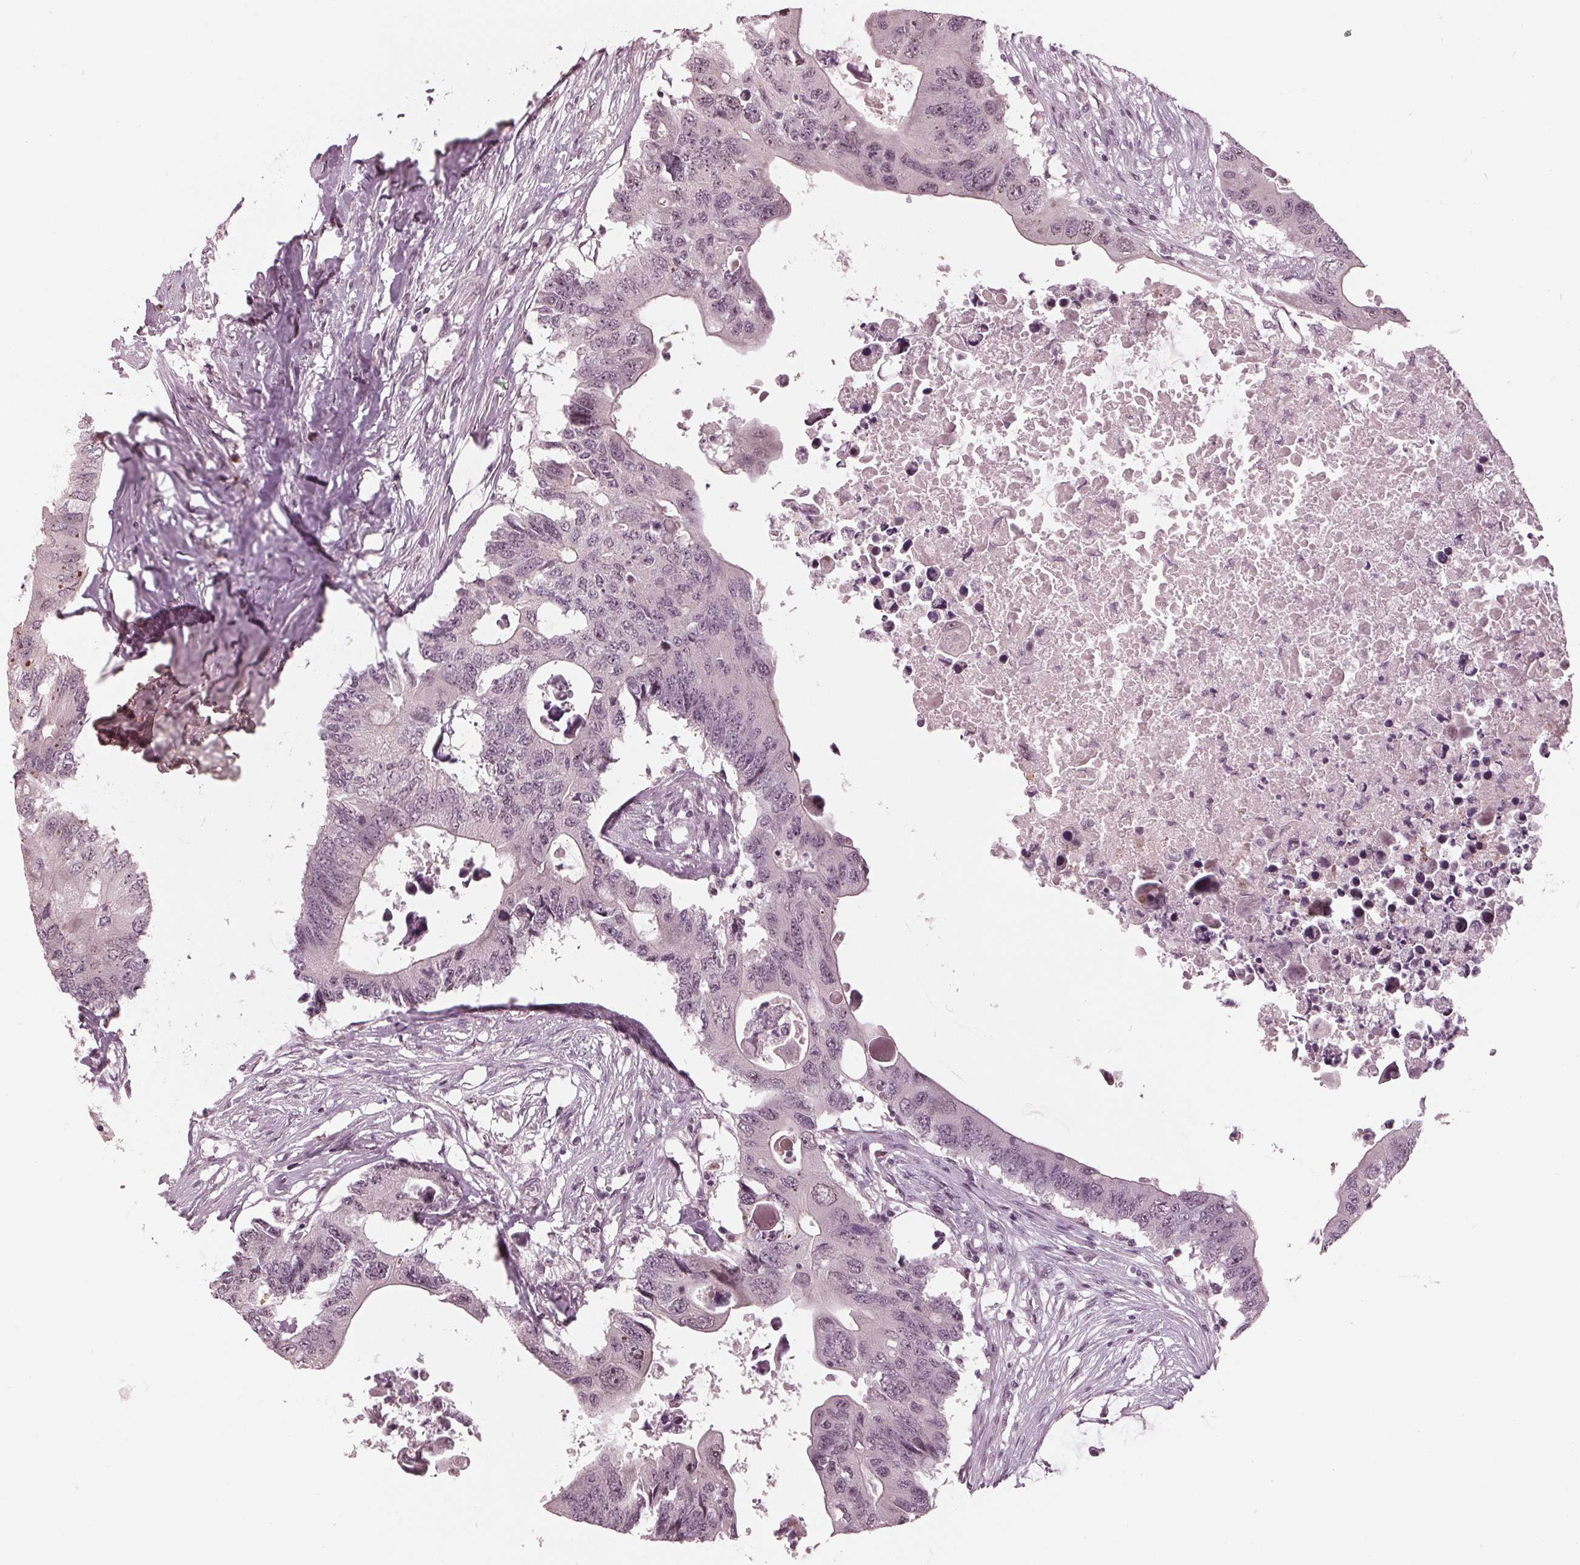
{"staining": {"intensity": "weak", "quantity": "<25%", "location": "nuclear"}, "tissue": "colorectal cancer", "cell_type": "Tumor cells", "image_type": "cancer", "snomed": [{"axis": "morphology", "description": "Adenocarcinoma, NOS"}, {"axis": "topography", "description": "Colon"}], "caption": "Tumor cells are negative for brown protein staining in colorectal cancer (adenocarcinoma). (DAB immunohistochemistry, high magnification).", "gene": "SLX4", "patient": {"sex": "male", "age": 71}}